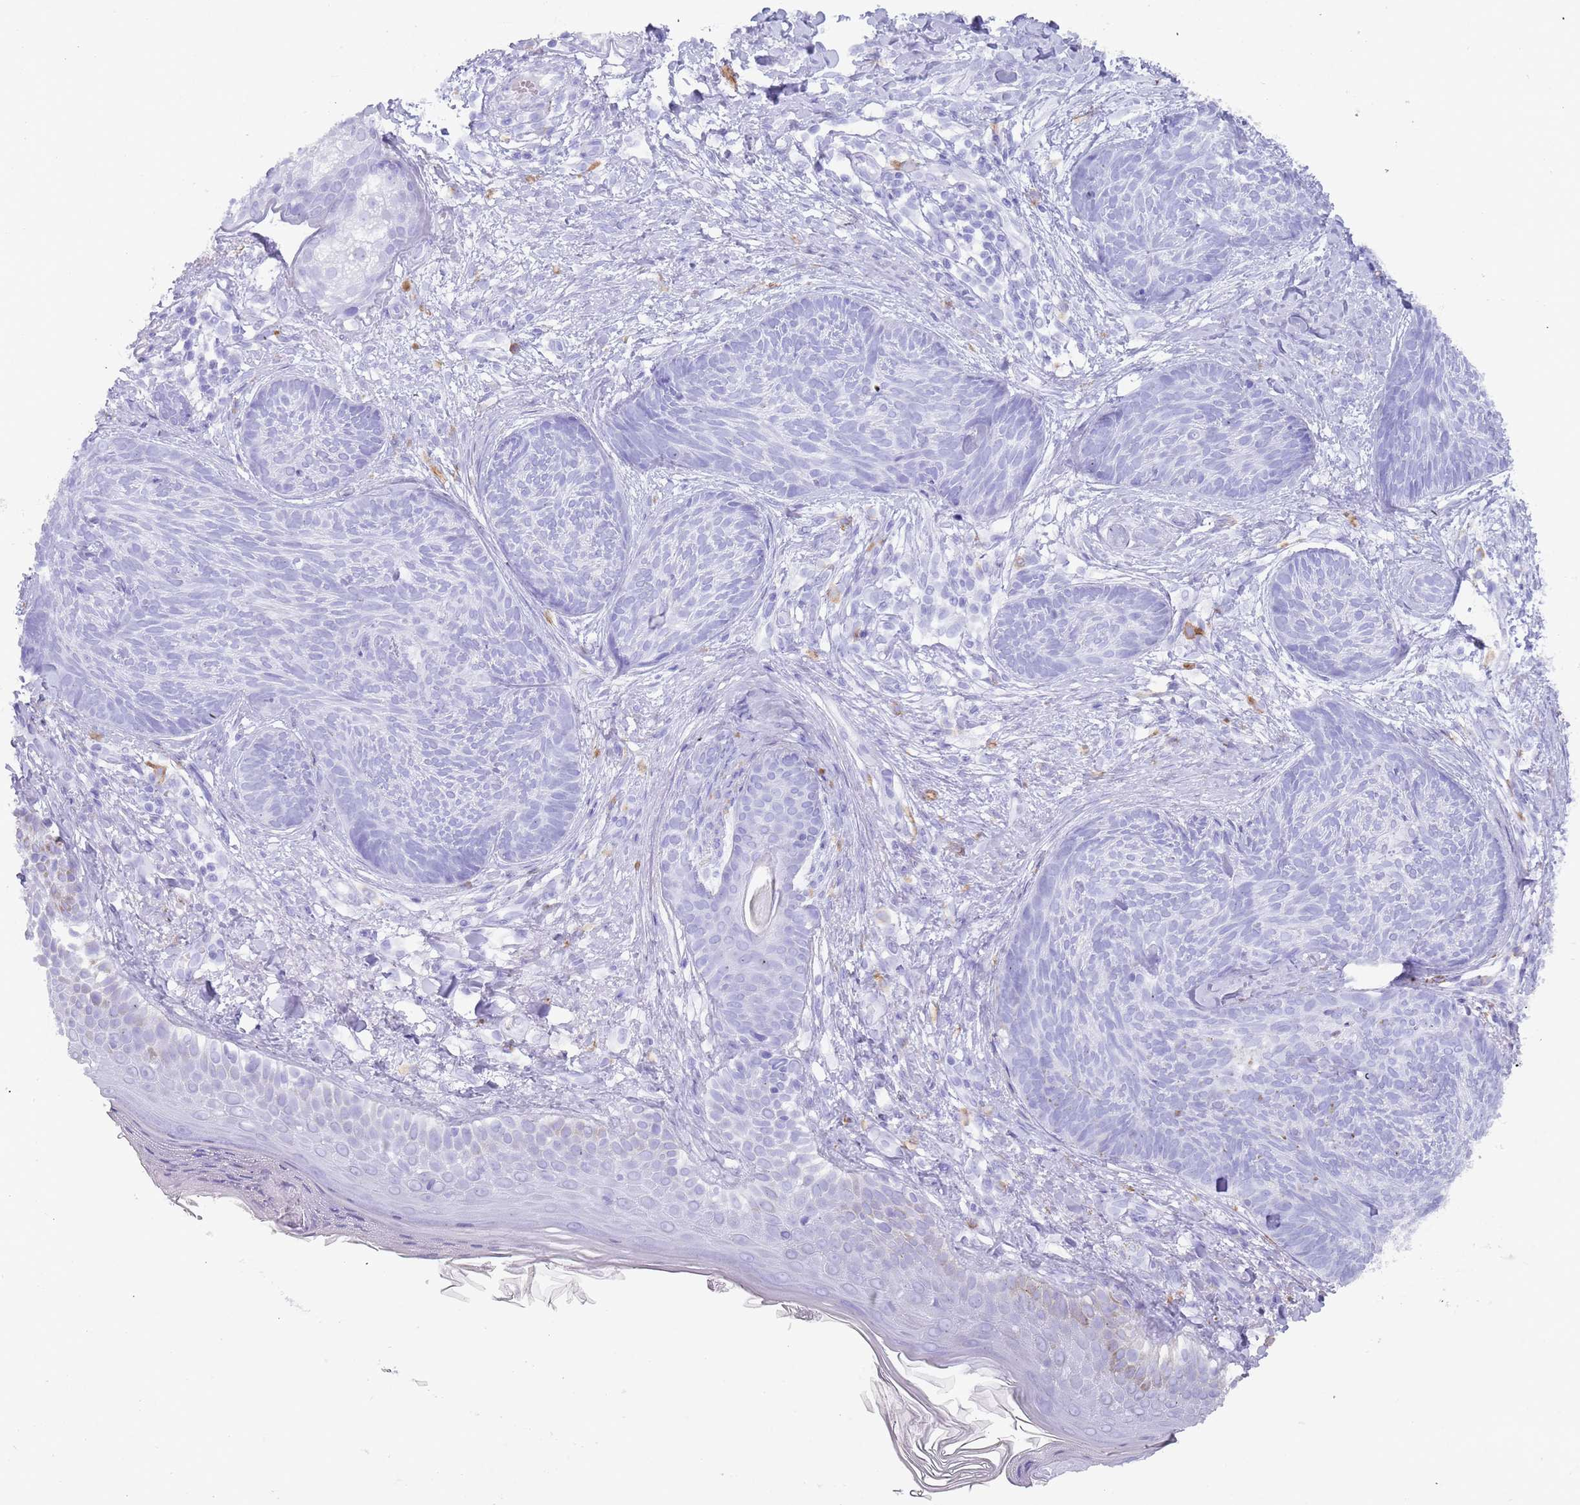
{"staining": {"intensity": "negative", "quantity": "none", "location": "none"}, "tissue": "skin cancer", "cell_type": "Tumor cells", "image_type": "cancer", "snomed": [{"axis": "morphology", "description": "Basal cell carcinoma"}, {"axis": "topography", "description": "Skin"}], "caption": "Protein analysis of skin cancer (basal cell carcinoma) exhibits no significant positivity in tumor cells.", "gene": "MYADML2", "patient": {"sex": "male", "age": 73}}